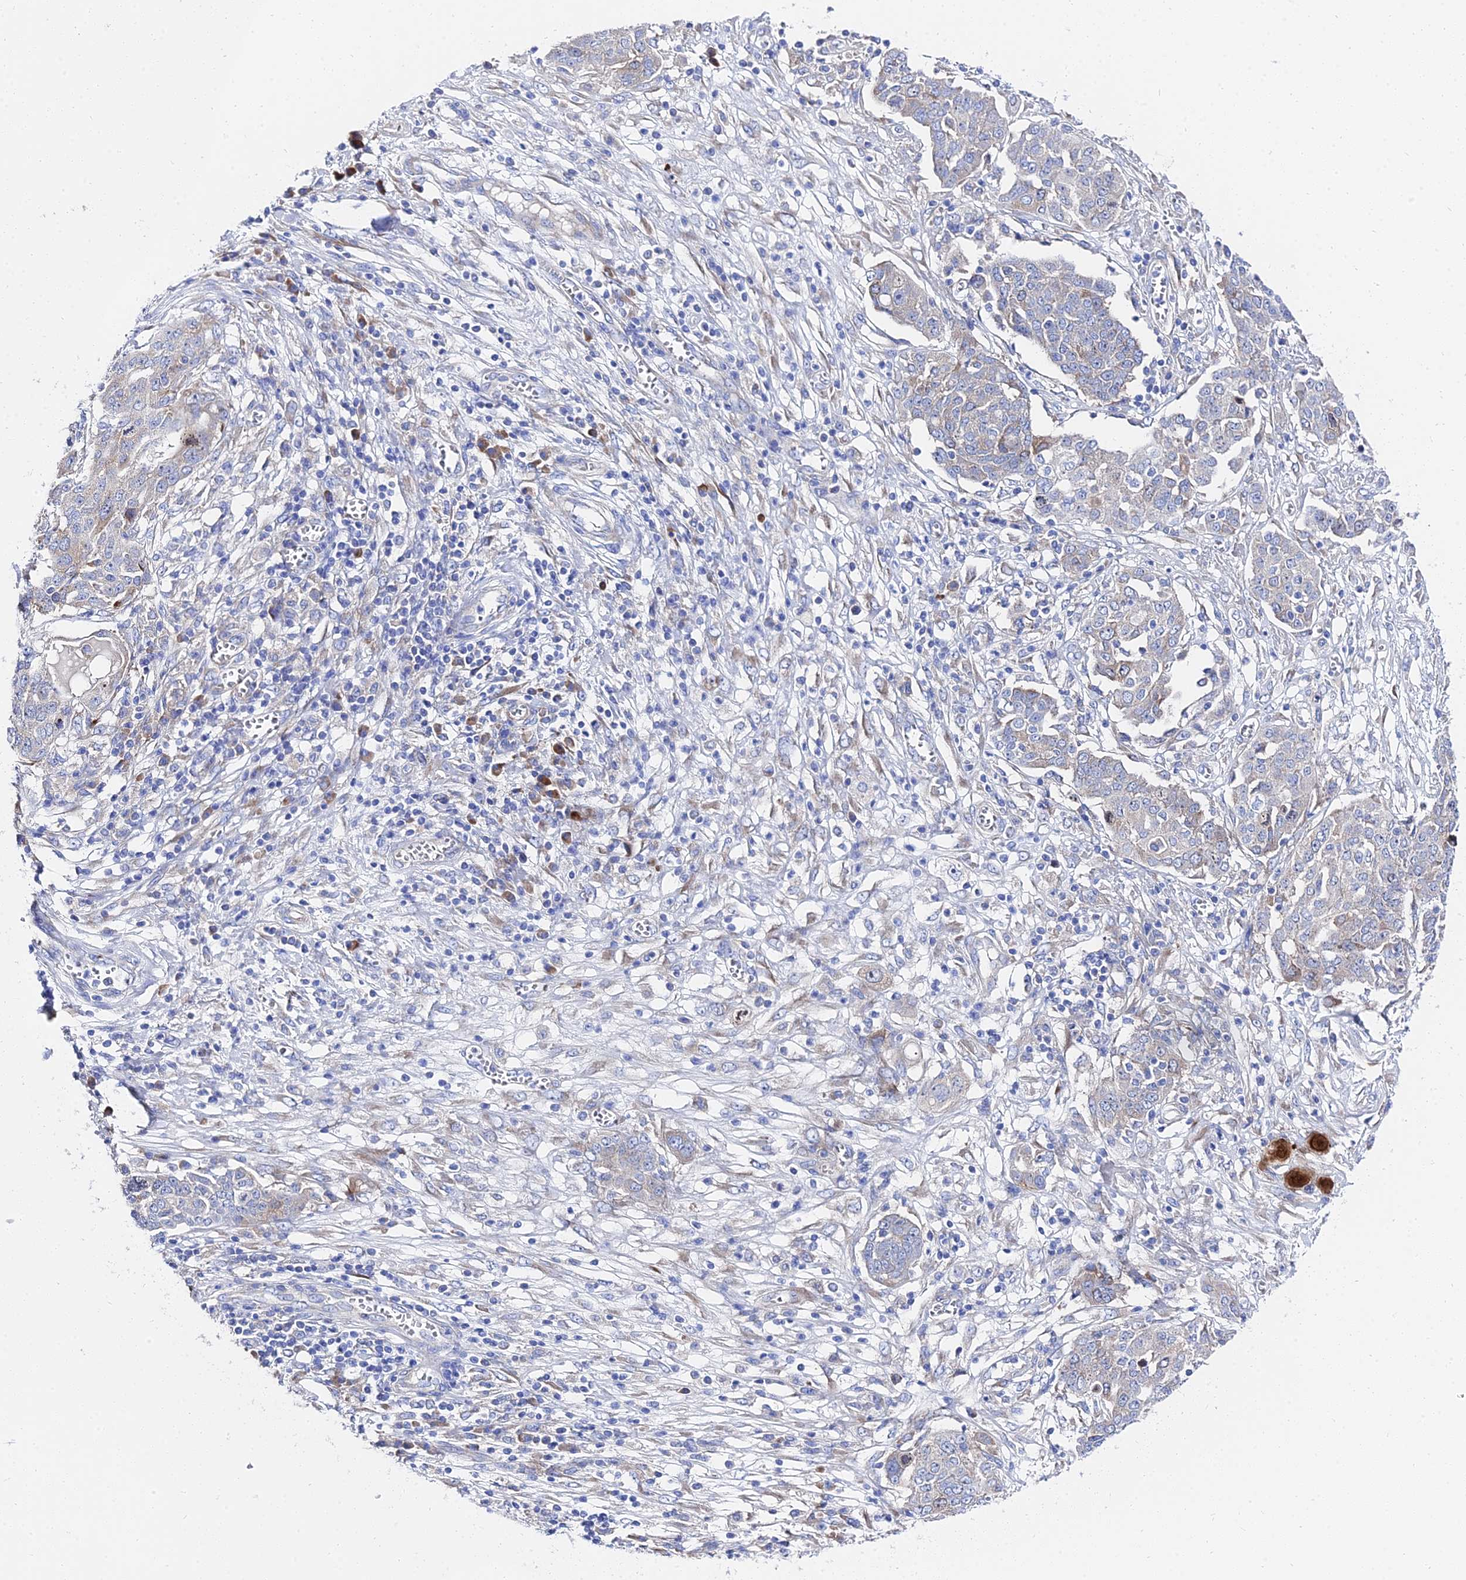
{"staining": {"intensity": "weak", "quantity": "<25%", "location": "cytoplasmic/membranous"}, "tissue": "ovarian cancer", "cell_type": "Tumor cells", "image_type": "cancer", "snomed": [{"axis": "morphology", "description": "Cystadenocarcinoma, serous, NOS"}, {"axis": "topography", "description": "Soft tissue"}, {"axis": "topography", "description": "Ovary"}], "caption": "Immunohistochemical staining of human ovarian serous cystadenocarcinoma displays no significant expression in tumor cells.", "gene": "PTTG1", "patient": {"sex": "female", "age": 57}}